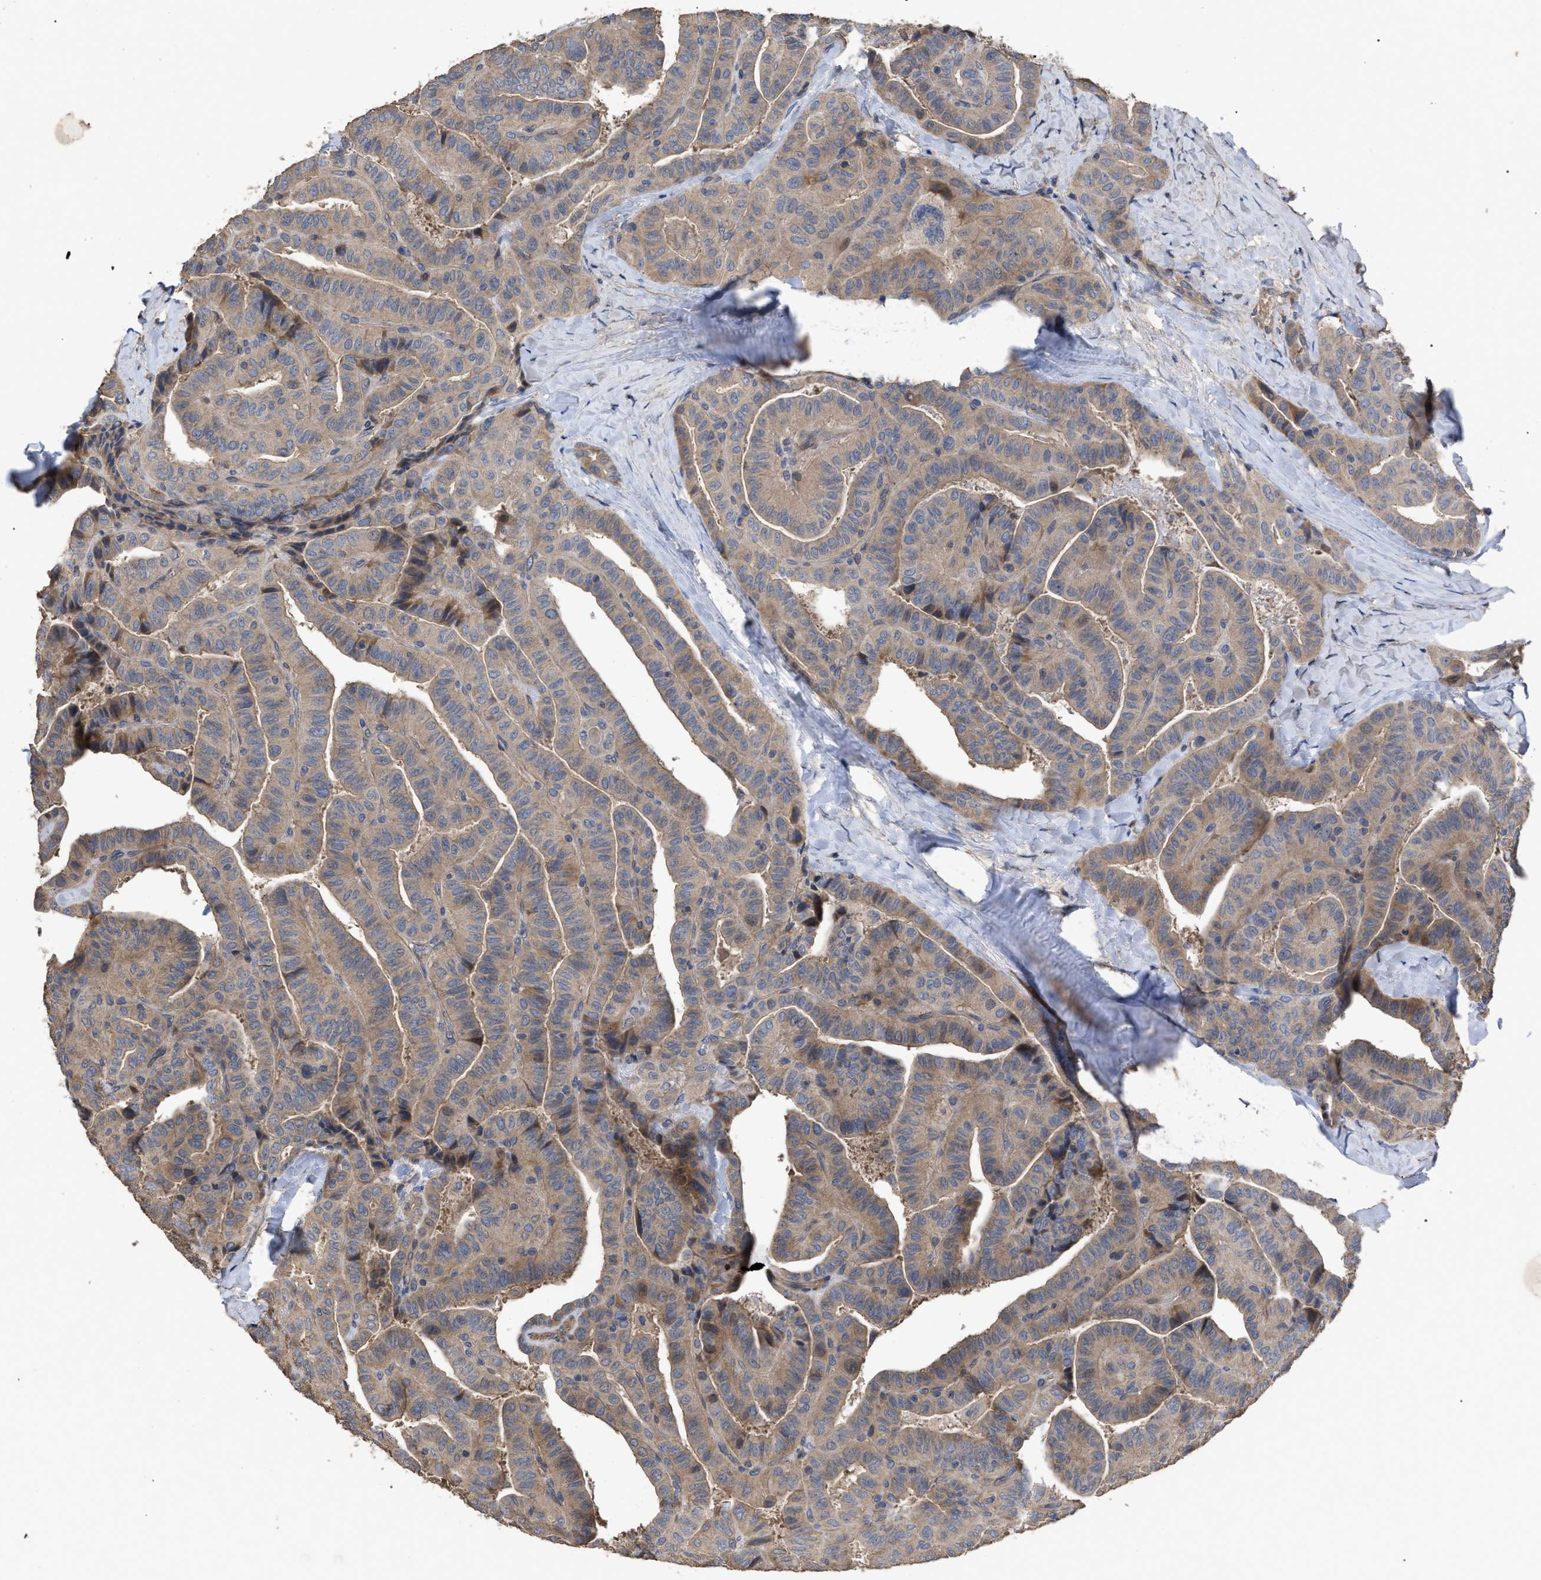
{"staining": {"intensity": "weak", "quantity": ">75%", "location": "cytoplasmic/membranous"}, "tissue": "thyroid cancer", "cell_type": "Tumor cells", "image_type": "cancer", "snomed": [{"axis": "morphology", "description": "Papillary adenocarcinoma, NOS"}, {"axis": "topography", "description": "Thyroid gland"}], "caption": "Thyroid papillary adenocarcinoma stained for a protein exhibits weak cytoplasmic/membranous positivity in tumor cells. (IHC, brightfield microscopy, high magnification).", "gene": "BTN2A1", "patient": {"sex": "male", "age": 77}}